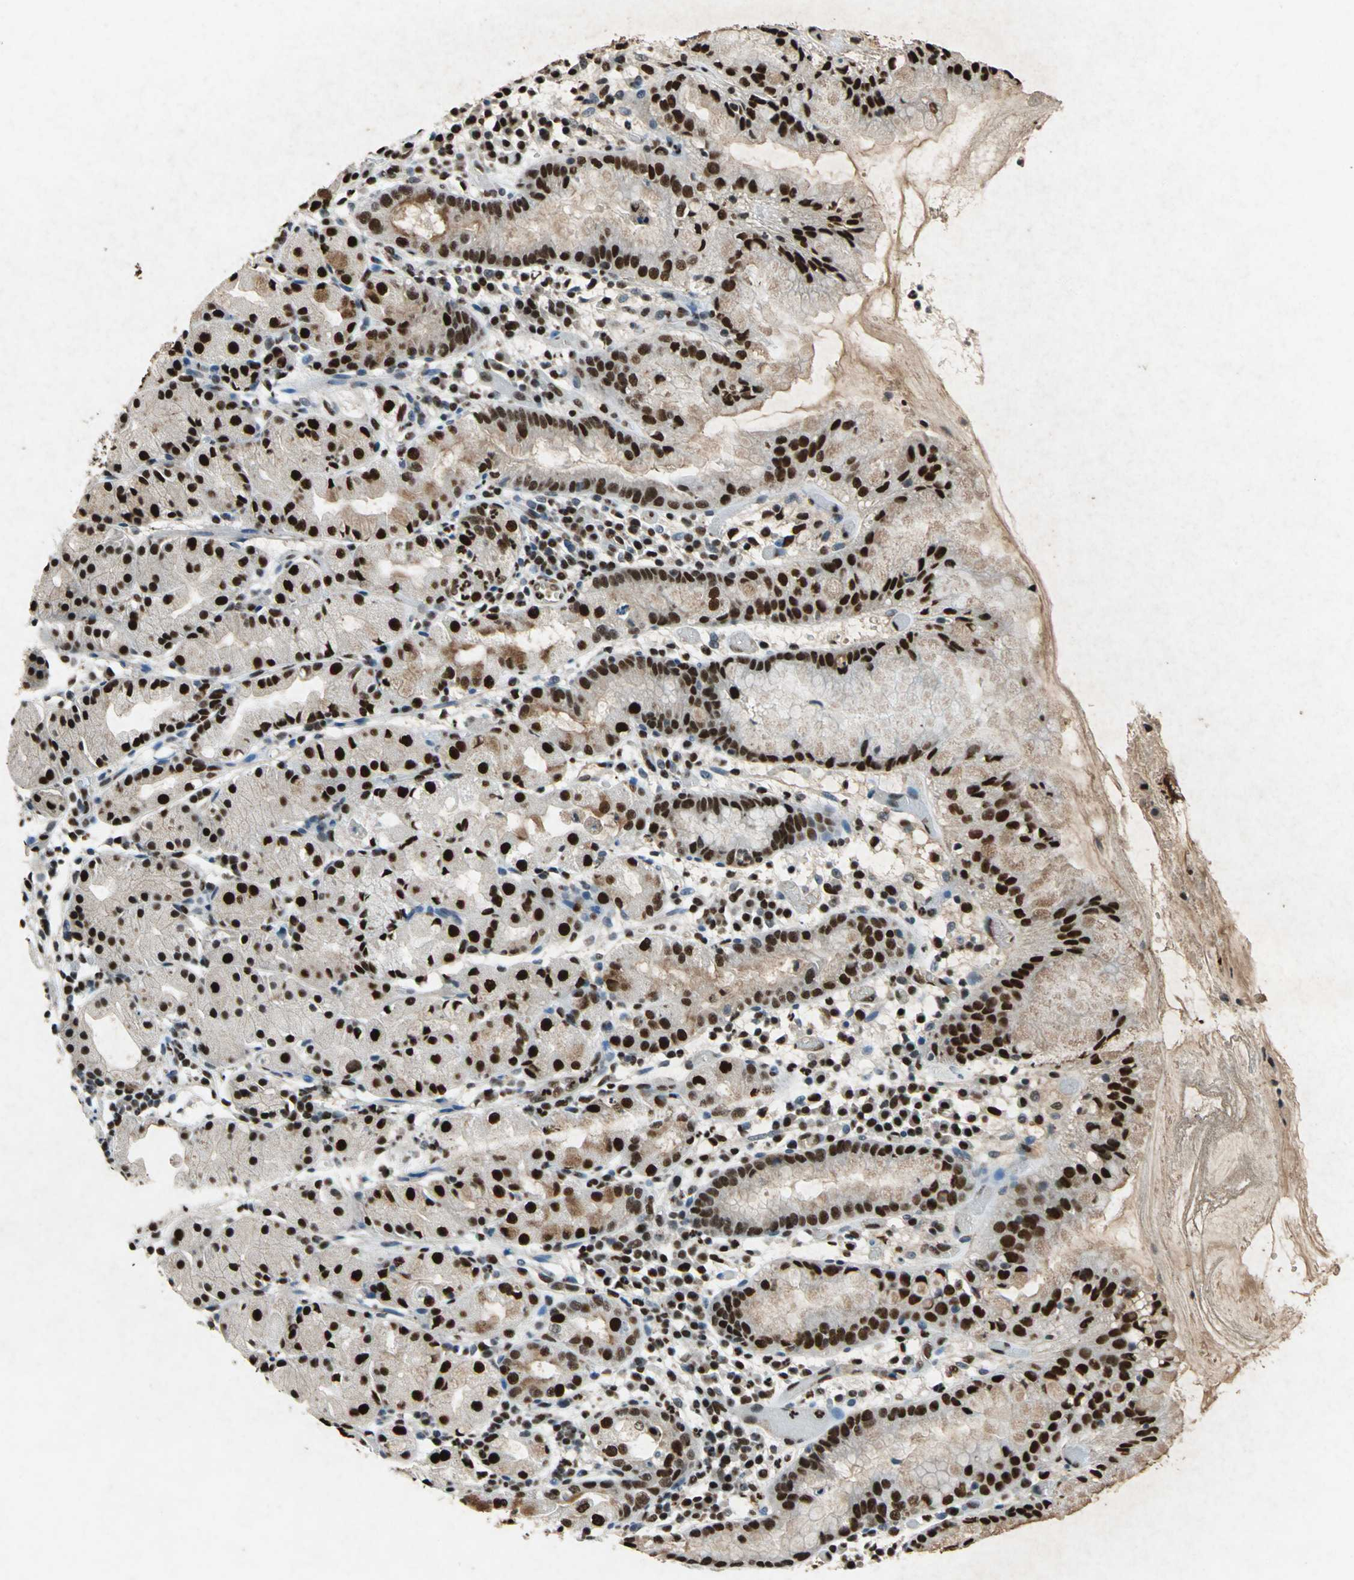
{"staining": {"intensity": "strong", "quantity": ">75%", "location": "cytoplasmic/membranous,nuclear"}, "tissue": "stomach", "cell_type": "Glandular cells", "image_type": "normal", "snomed": [{"axis": "morphology", "description": "Normal tissue, NOS"}, {"axis": "topography", "description": "Stomach"}, {"axis": "topography", "description": "Stomach, lower"}], "caption": "Immunohistochemical staining of unremarkable human stomach shows high levels of strong cytoplasmic/membranous,nuclear staining in approximately >75% of glandular cells.", "gene": "ANP32A", "patient": {"sex": "female", "age": 75}}